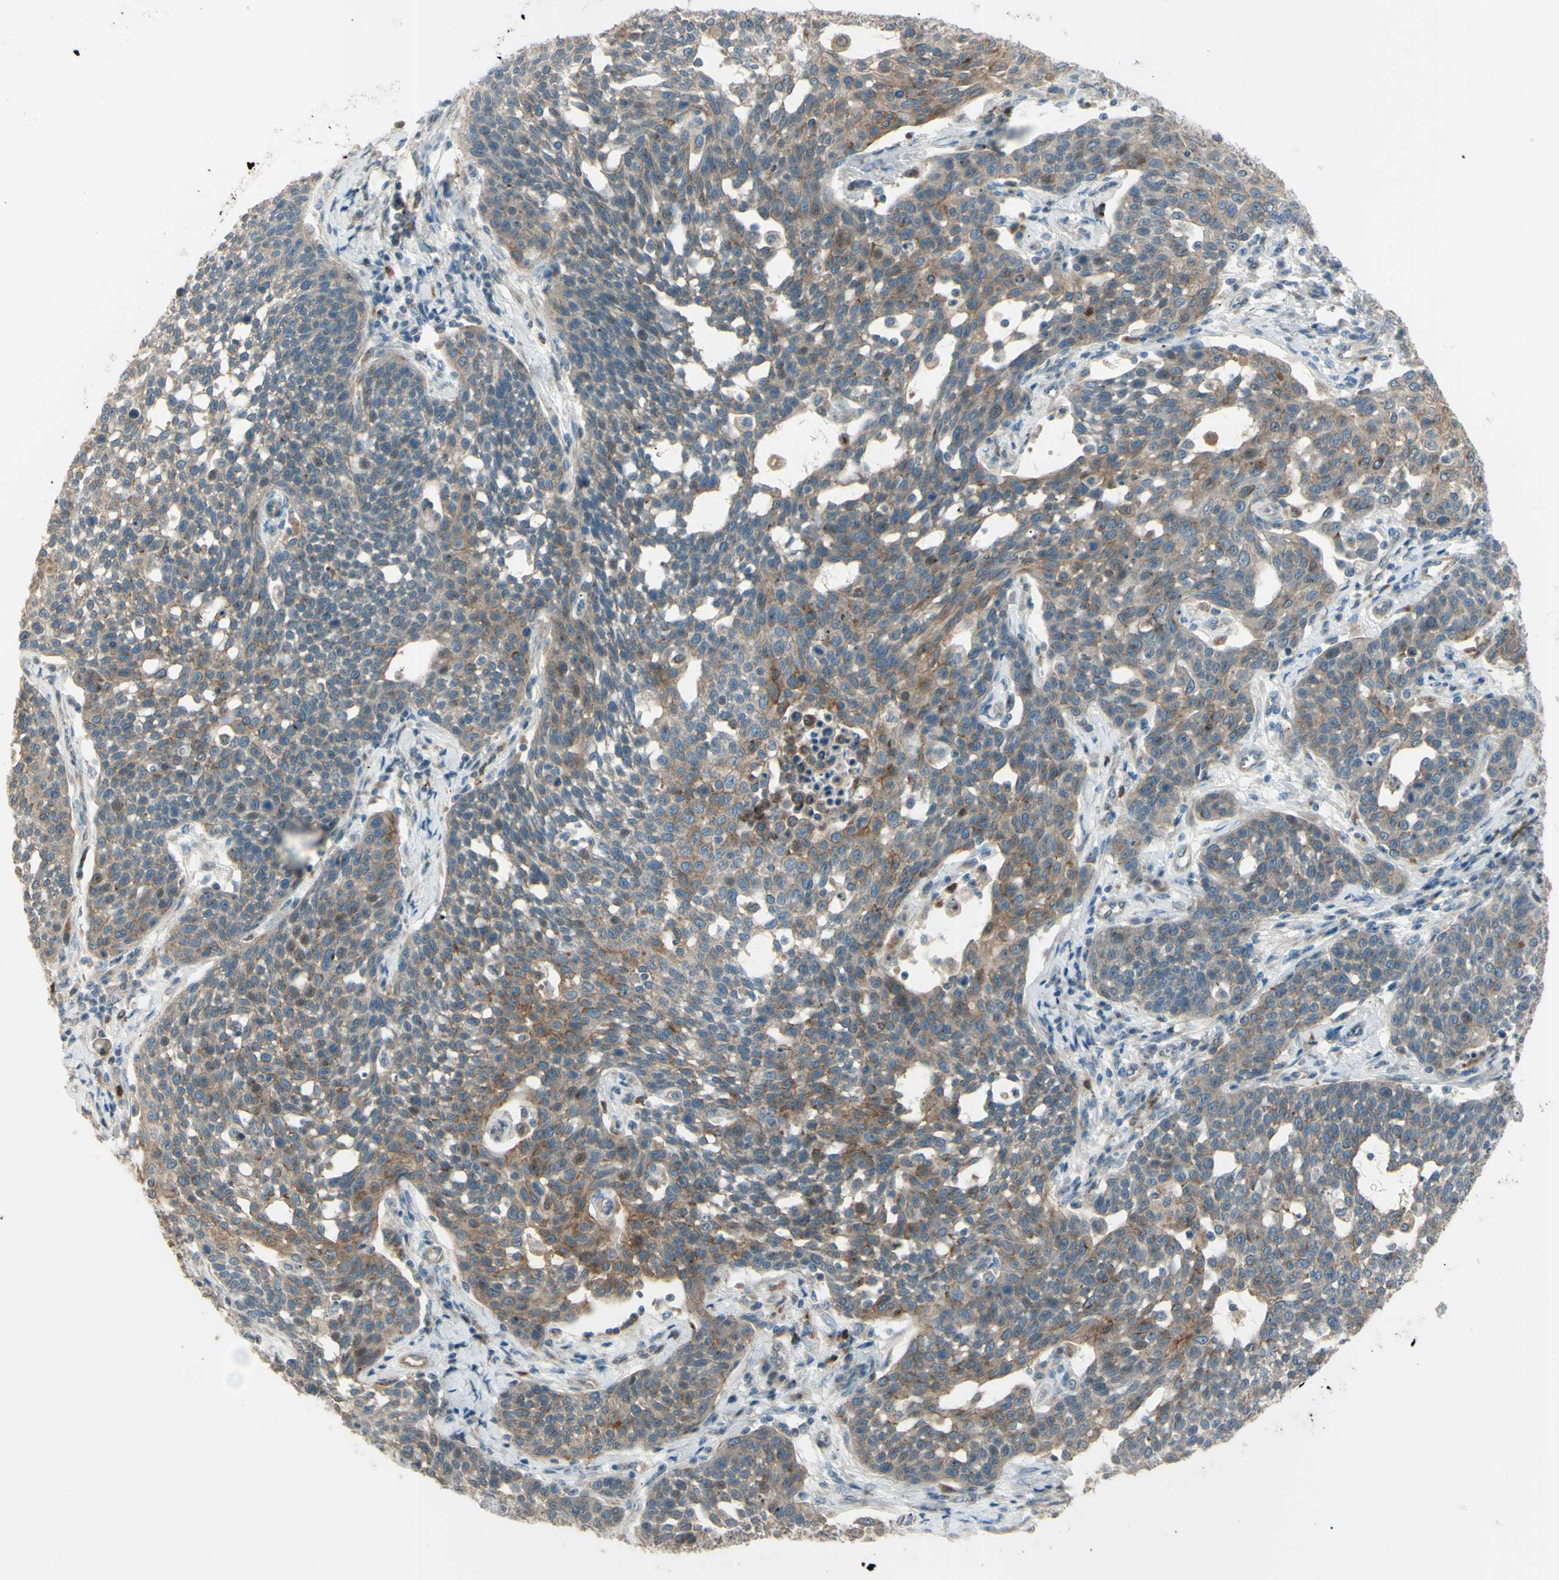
{"staining": {"intensity": "weak", "quantity": ">75%", "location": "cytoplasmic/membranous"}, "tissue": "cervical cancer", "cell_type": "Tumor cells", "image_type": "cancer", "snomed": [{"axis": "morphology", "description": "Squamous cell carcinoma, NOS"}, {"axis": "topography", "description": "Cervix"}], "caption": "IHC of human cervical cancer demonstrates low levels of weak cytoplasmic/membranous positivity in about >75% of tumor cells. (brown staining indicates protein expression, while blue staining denotes nuclei).", "gene": "LMTK2", "patient": {"sex": "female", "age": 34}}